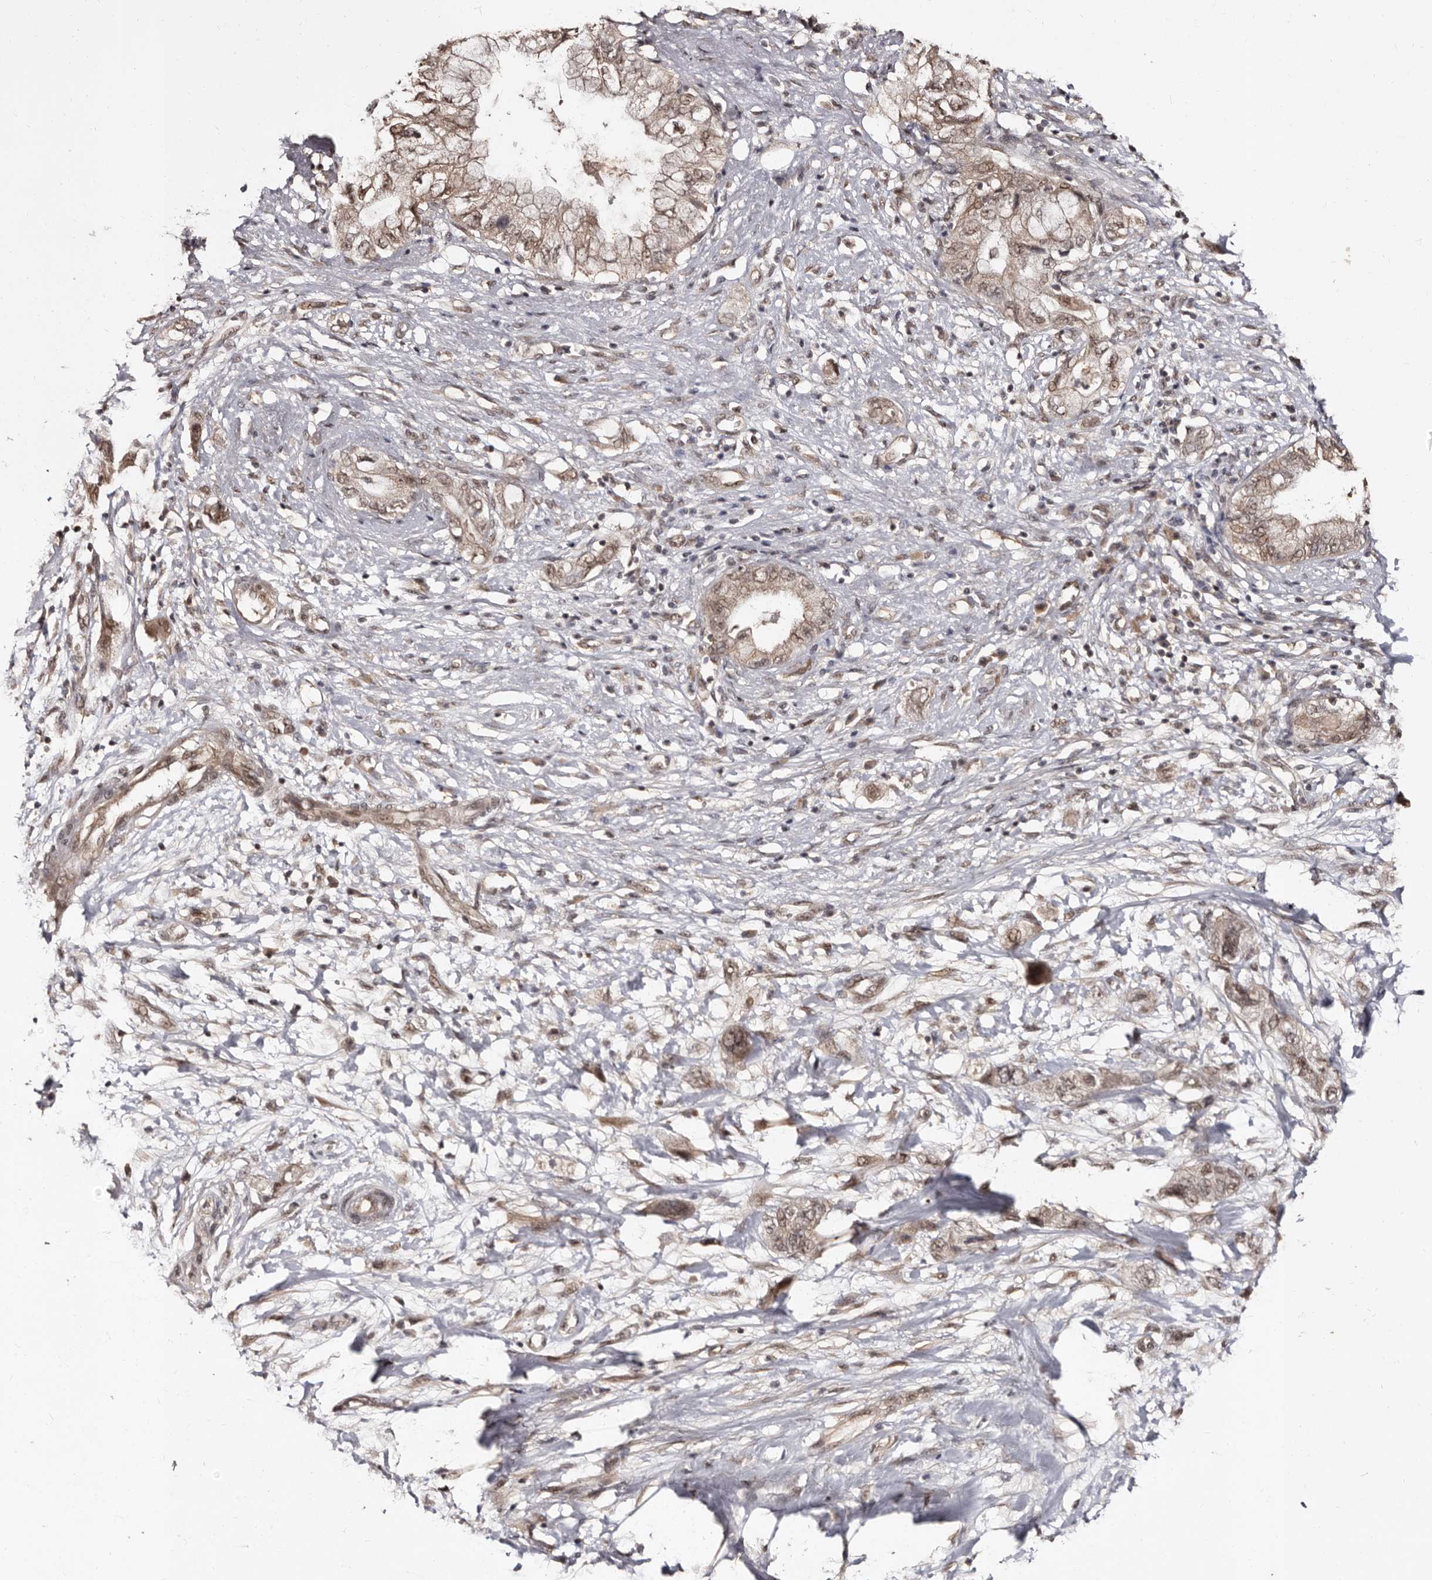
{"staining": {"intensity": "weak", "quantity": ">75%", "location": "cytoplasmic/membranous,nuclear"}, "tissue": "pancreatic cancer", "cell_type": "Tumor cells", "image_type": "cancer", "snomed": [{"axis": "morphology", "description": "Adenocarcinoma, NOS"}, {"axis": "topography", "description": "Pancreas"}], "caption": "DAB (3,3'-diaminobenzidine) immunohistochemical staining of human pancreatic cancer (adenocarcinoma) demonstrates weak cytoplasmic/membranous and nuclear protein staining in approximately >75% of tumor cells.", "gene": "TBC1D22B", "patient": {"sex": "female", "age": 73}}